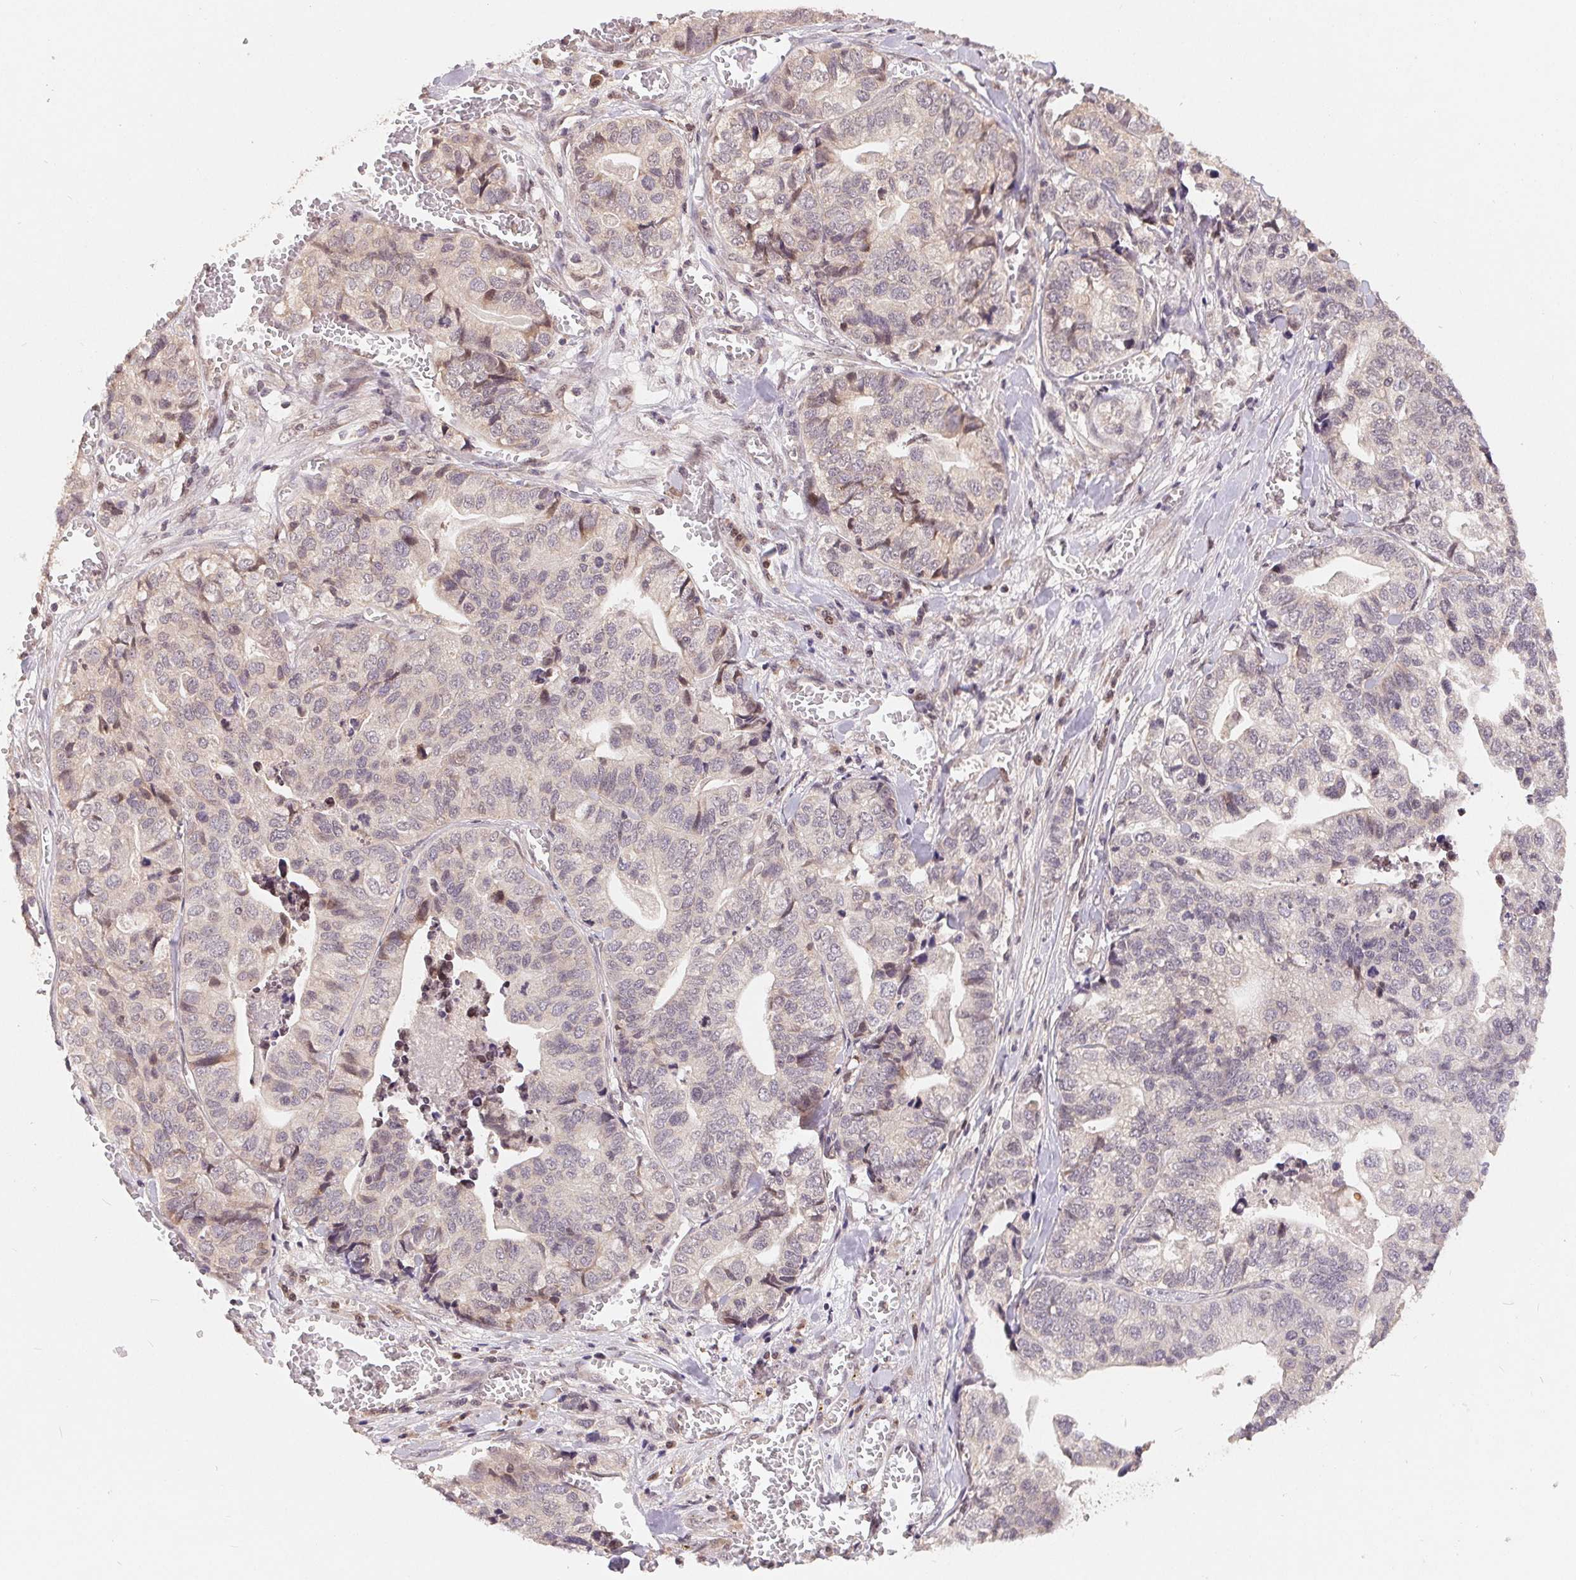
{"staining": {"intensity": "negative", "quantity": "none", "location": "none"}, "tissue": "stomach cancer", "cell_type": "Tumor cells", "image_type": "cancer", "snomed": [{"axis": "morphology", "description": "Adenocarcinoma, NOS"}, {"axis": "topography", "description": "Stomach, upper"}], "caption": "The IHC micrograph has no significant expression in tumor cells of stomach adenocarcinoma tissue. The staining was performed using DAB (3,3'-diaminobenzidine) to visualize the protein expression in brown, while the nuclei were stained in blue with hematoxylin (Magnification: 20x).", "gene": "HMGN3", "patient": {"sex": "female", "age": 67}}